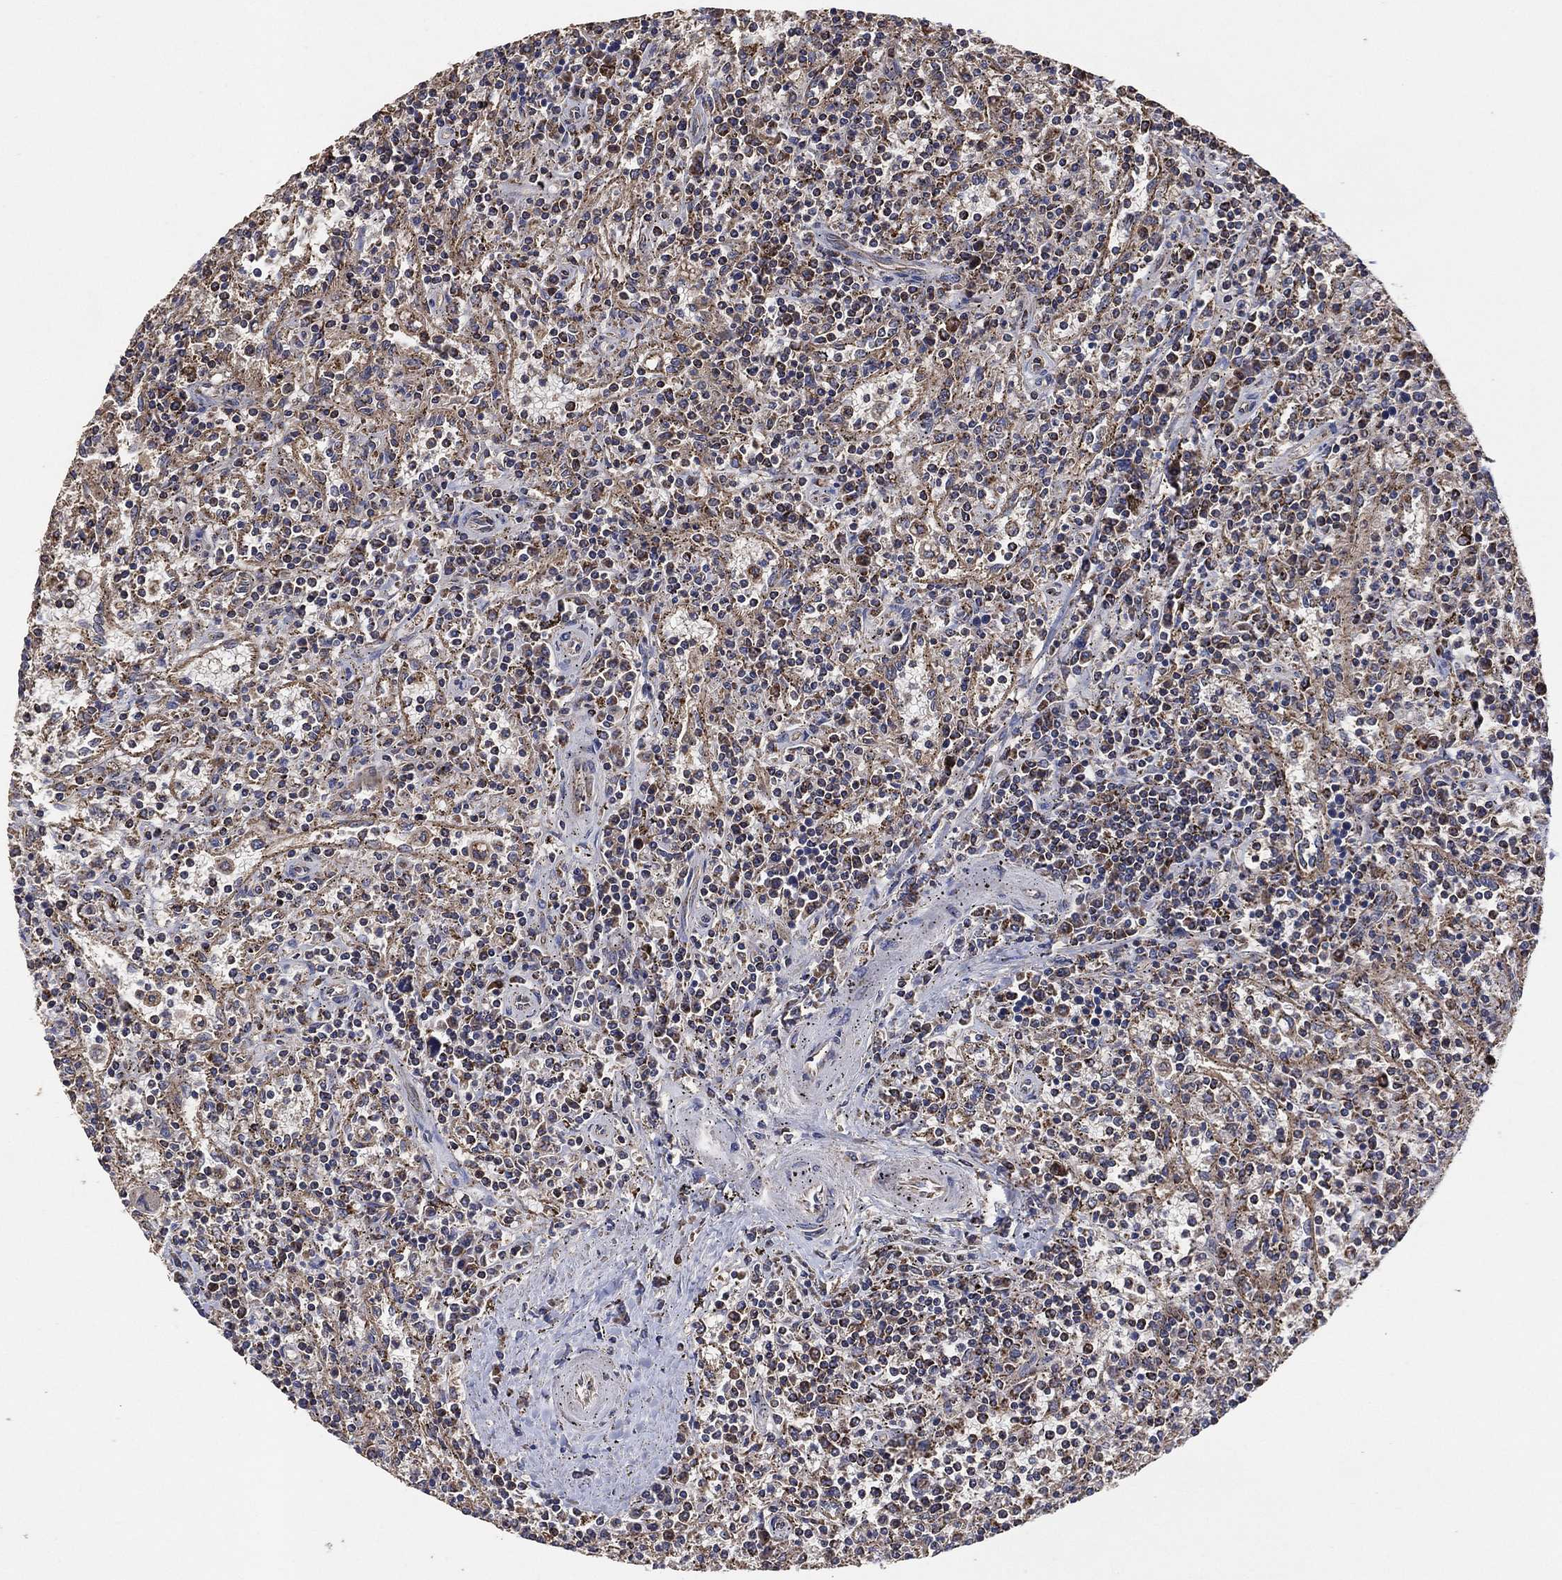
{"staining": {"intensity": "moderate", "quantity": "<25%", "location": "cytoplasmic/membranous"}, "tissue": "lymphoma", "cell_type": "Tumor cells", "image_type": "cancer", "snomed": [{"axis": "morphology", "description": "Malignant lymphoma, non-Hodgkin's type, Low grade"}, {"axis": "topography", "description": "Spleen"}], "caption": "Protein expression by immunohistochemistry demonstrates moderate cytoplasmic/membranous positivity in about <25% of tumor cells in lymphoma.", "gene": "LIMD1", "patient": {"sex": "male", "age": 62}}